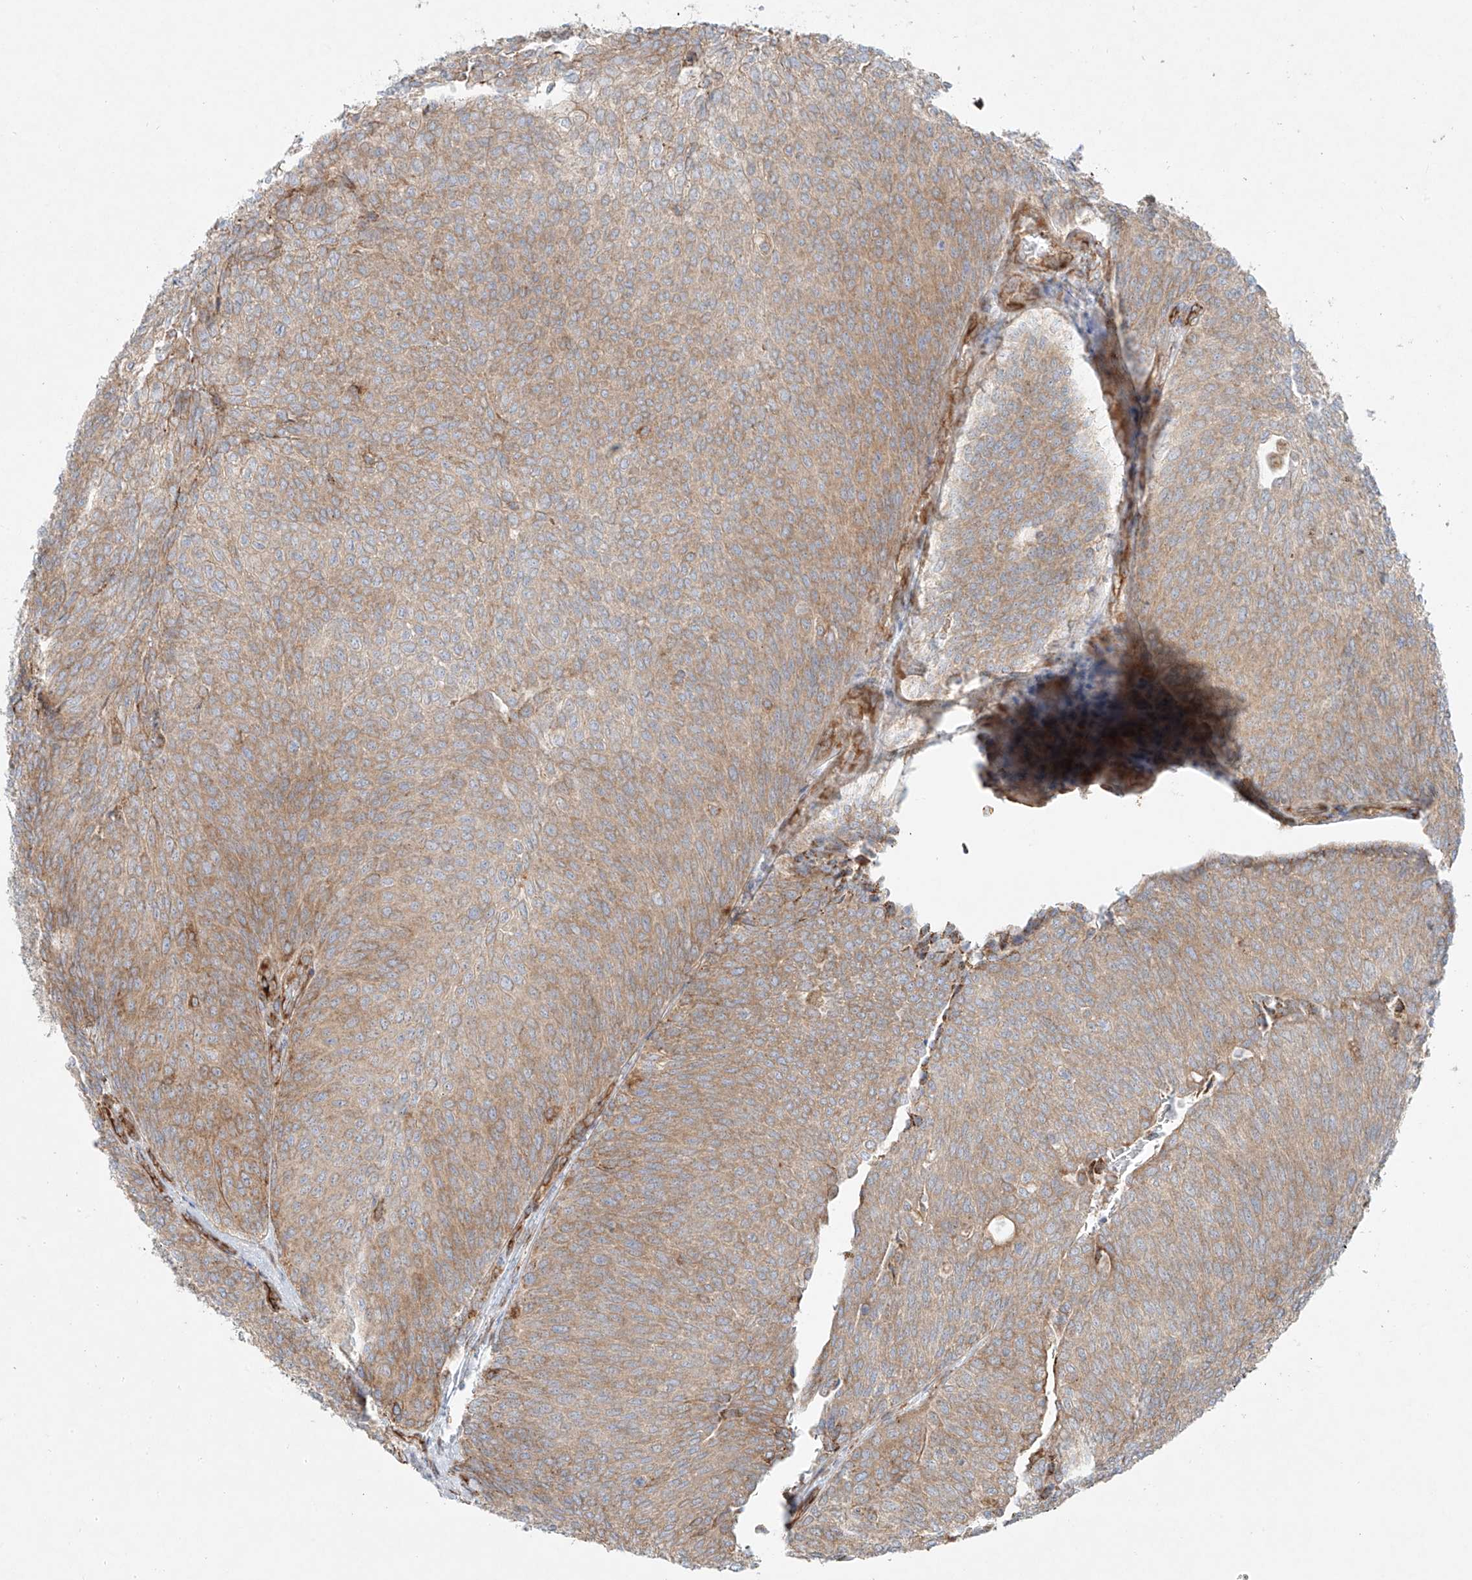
{"staining": {"intensity": "weak", "quantity": ">75%", "location": "cytoplasmic/membranous"}, "tissue": "urothelial cancer", "cell_type": "Tumor cells", "image_type": "cancer", "snomed": [{"axis": "morphology", "description": "Urothelial carcinoma, Low grade"}, {"axis": "topography", "description": "Urinary bladder"}], "caption": "Urothelial cancer stained with DAB immunohistochemistry (IHC) reveals low levels of weak cytoplasmic/membranous expression in approximately >75% of tumor cells.", "gene": "EIPR1", "patient": {"sex": "female", "age": 79}}